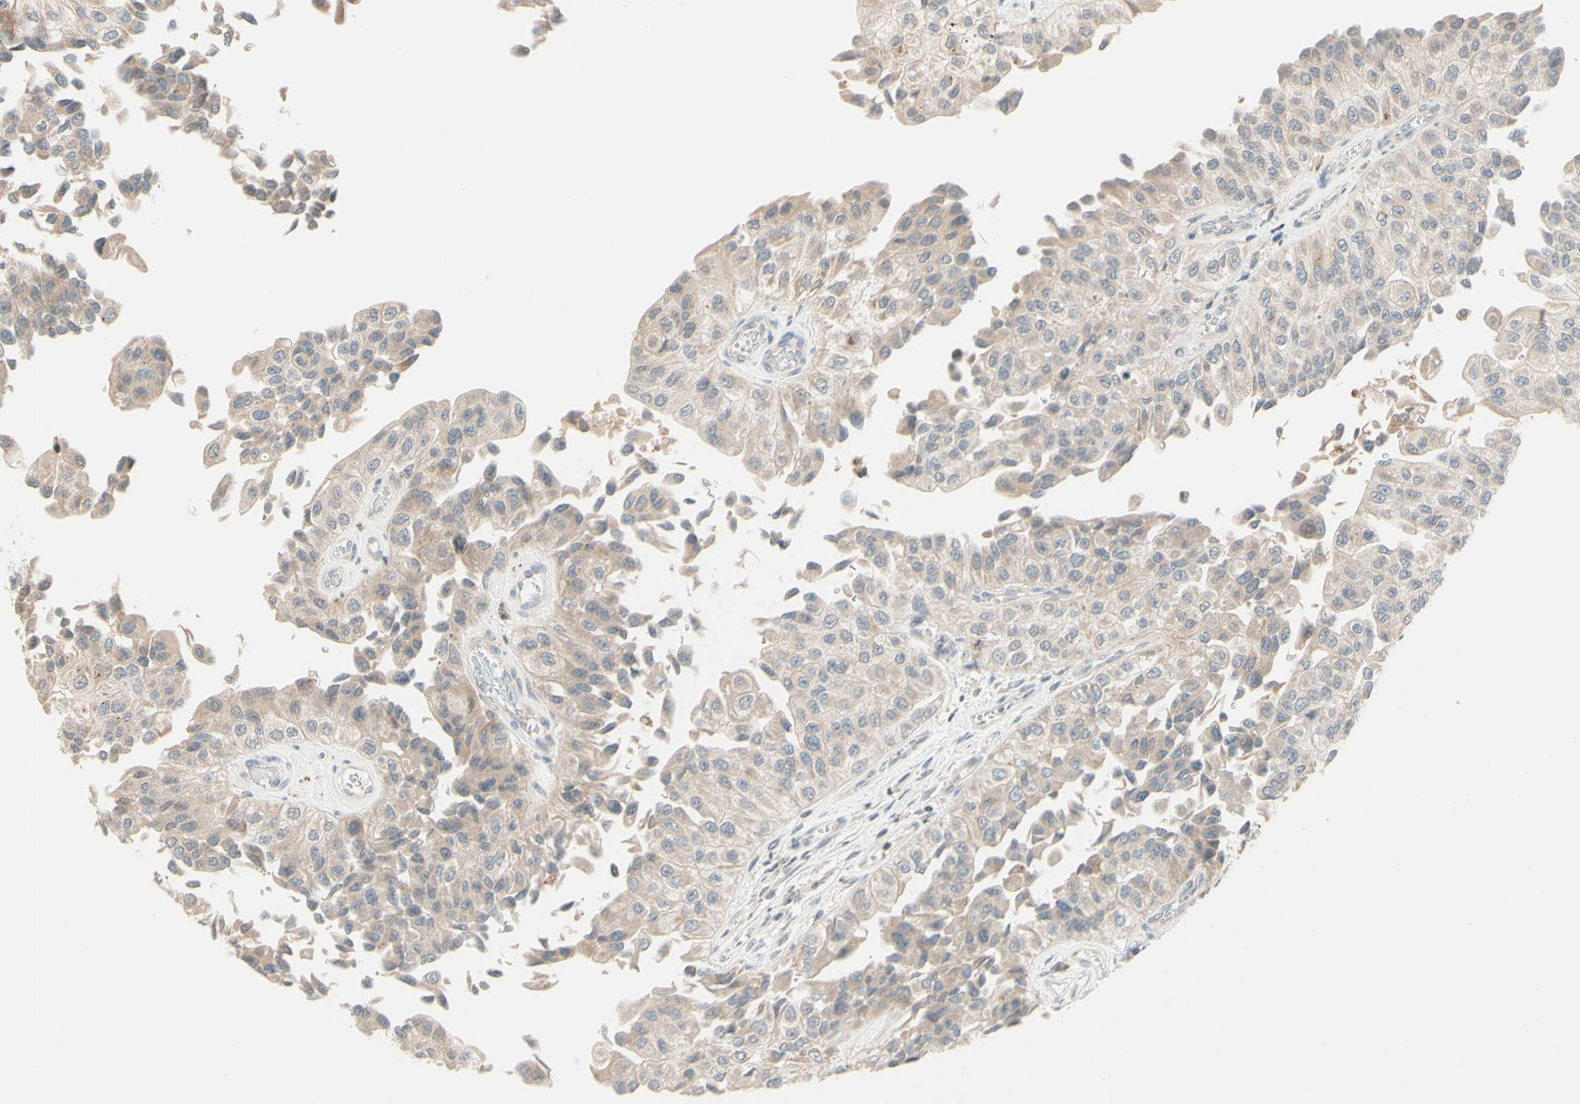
{"staining": {"intensity": "weak", "quantity": ">75%", "location": "cytoplasmic/membranous"}, "tissue": "urothelial cancer", "cell_type": "Tumor cells", "image_type": "cancer", "snomed": [{"axis": "morphology", "description": "Urothelial carcinoma, High grade"}, {"axis": "topography", "description": "Kidney"}, {"axis": "topography", "description": "Urinary bladder"}], "caption": "This photomicrograph exhibits immunohistochemistry (IHC) staining of urothelial carcinoma (high-grade), with low weak cytoplasmic/membranous staining in about >75% of tumor cells.", "gene": "ZW10", "patient": {"sex": "male", "age": 77}}